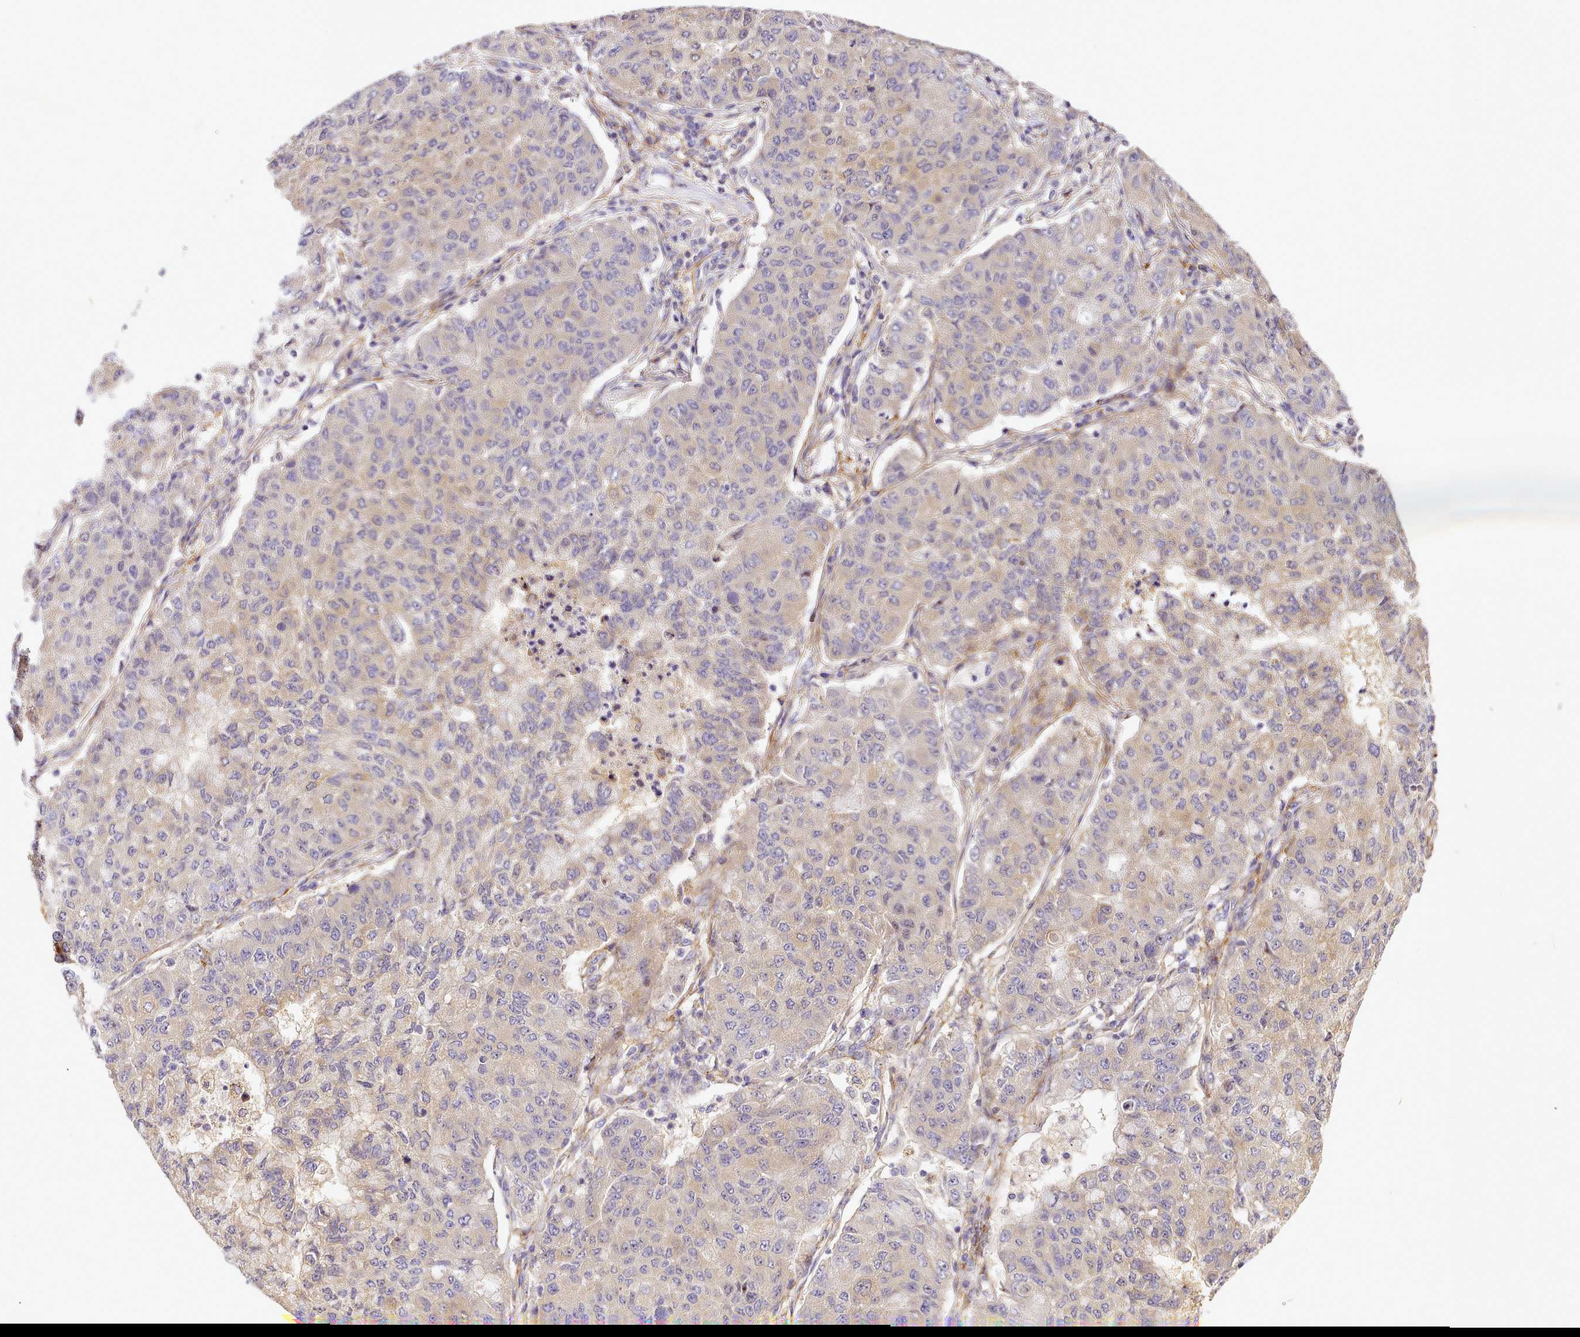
{"staining": {"intensity": "weak", "quantity": "<25%", "location": "cytoplasmic/membranous"}, "tissue": "lung cancer", "cell_type": "Tumor cells", "image_type": "cancer", "snomed": [{"axis": "morphology", "description": "Squamous cell carcinoma, NOS"}, {"axis": "topography", "description": "Lung"}], "caption": "Tumor cells are negative for brown protein staining in squamous cell carcinoma (lung).", "gene": "NBPF1", "patient": {"sex": "male", "age": 74}}